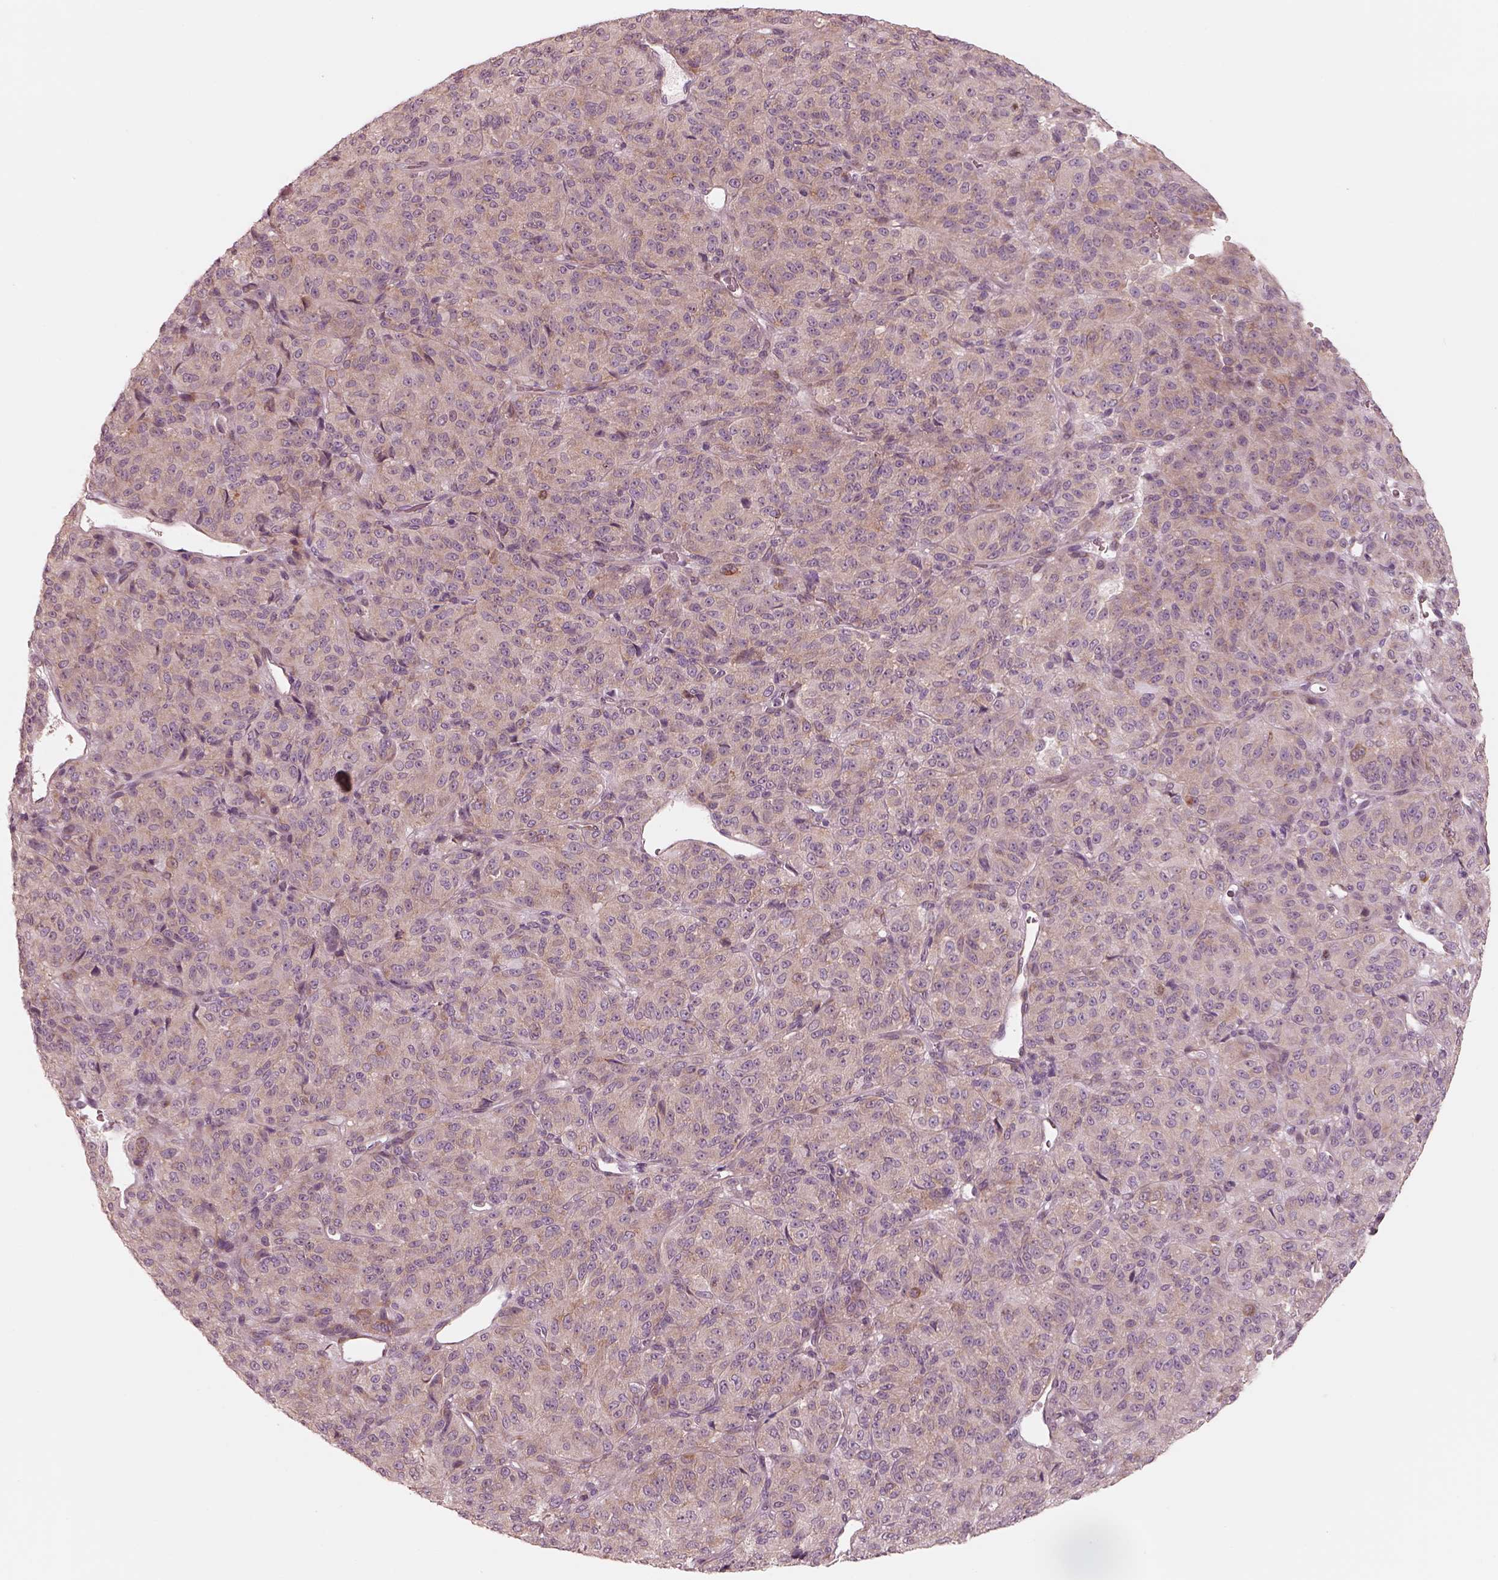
{"staining": {"intensity": "negative", "quantity": "none", "location": "none"}, "tissue": "melanoma", "cell_type": "Tumor cells", "image_type": "cancer", "snomed": [{"axis": "morphology", "description": "Malignant melanoma, Metastatic site"}, {"axis": "topography", "description": "Brain"}], "caption": "Immunohistochemistry micrograph of human melanoma stained for a protein (brown), which displays no positivity in tumor cells. The staining is performed using DAB brown chromogen with nuclei counter-stained in using hematoxylin.", "gene": "RAB3C", "patient": {"sex": "female", "age": 56}}